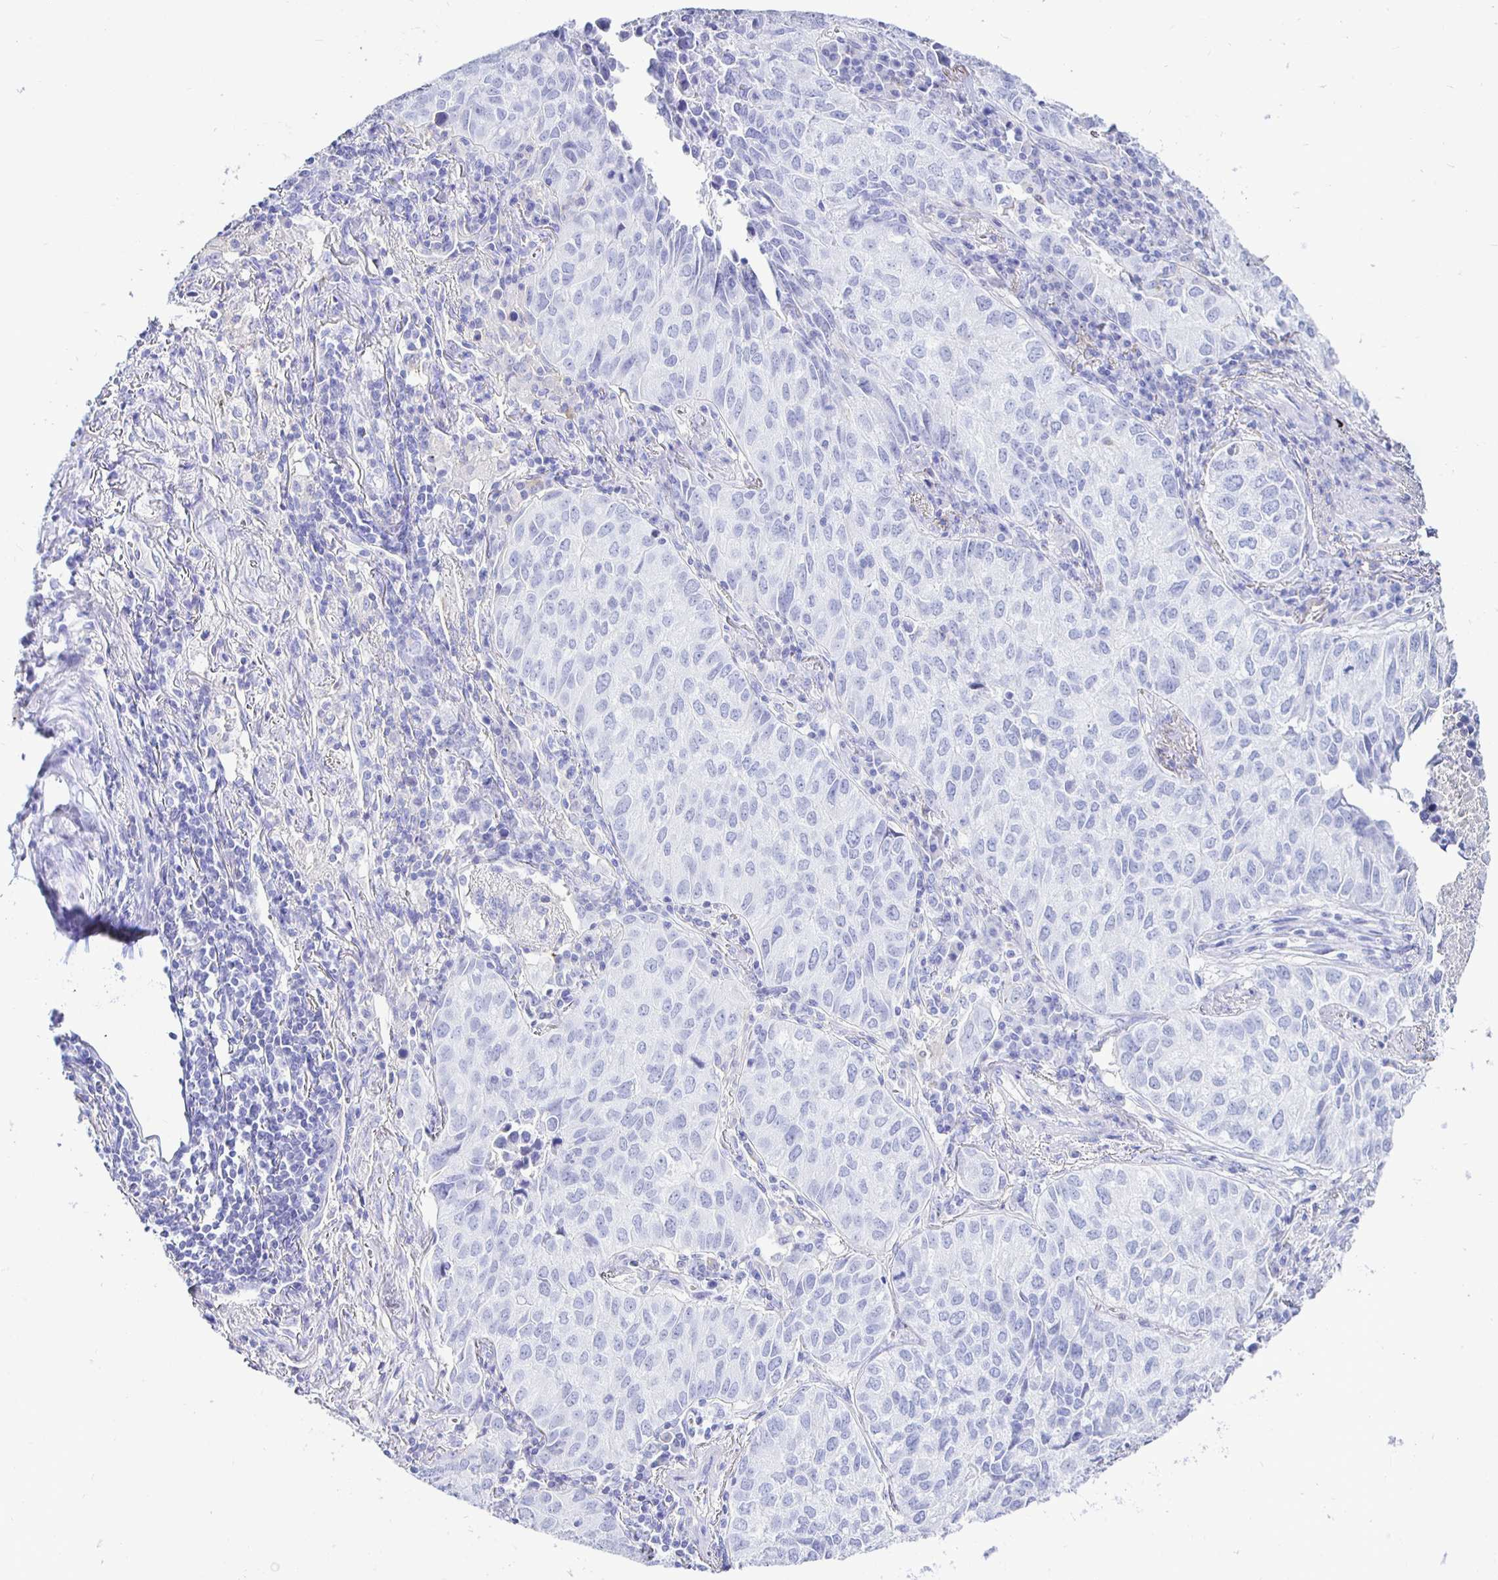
{"staining": {"intensity": "negative", "quantity": "none", "location": "none"}, "tissue": "lung cancer", "cell_type": "Tumor cells", "image_type": "cancer", "snomed": [{"axis": "morphology", "description": "Adenocarcinoma, NOS"}, {"axis": "topography", "description": "Lung"}], "caption": "This is a photomicrograph of IHC staining of lung cancer (adenocarcinoma), which shows no positivity in tumor cells. (Immunohistochemistry, brightfield microscopy, high magnification).", "gene": "UMOD", "patient": {"sex": "female", "age": 50}}